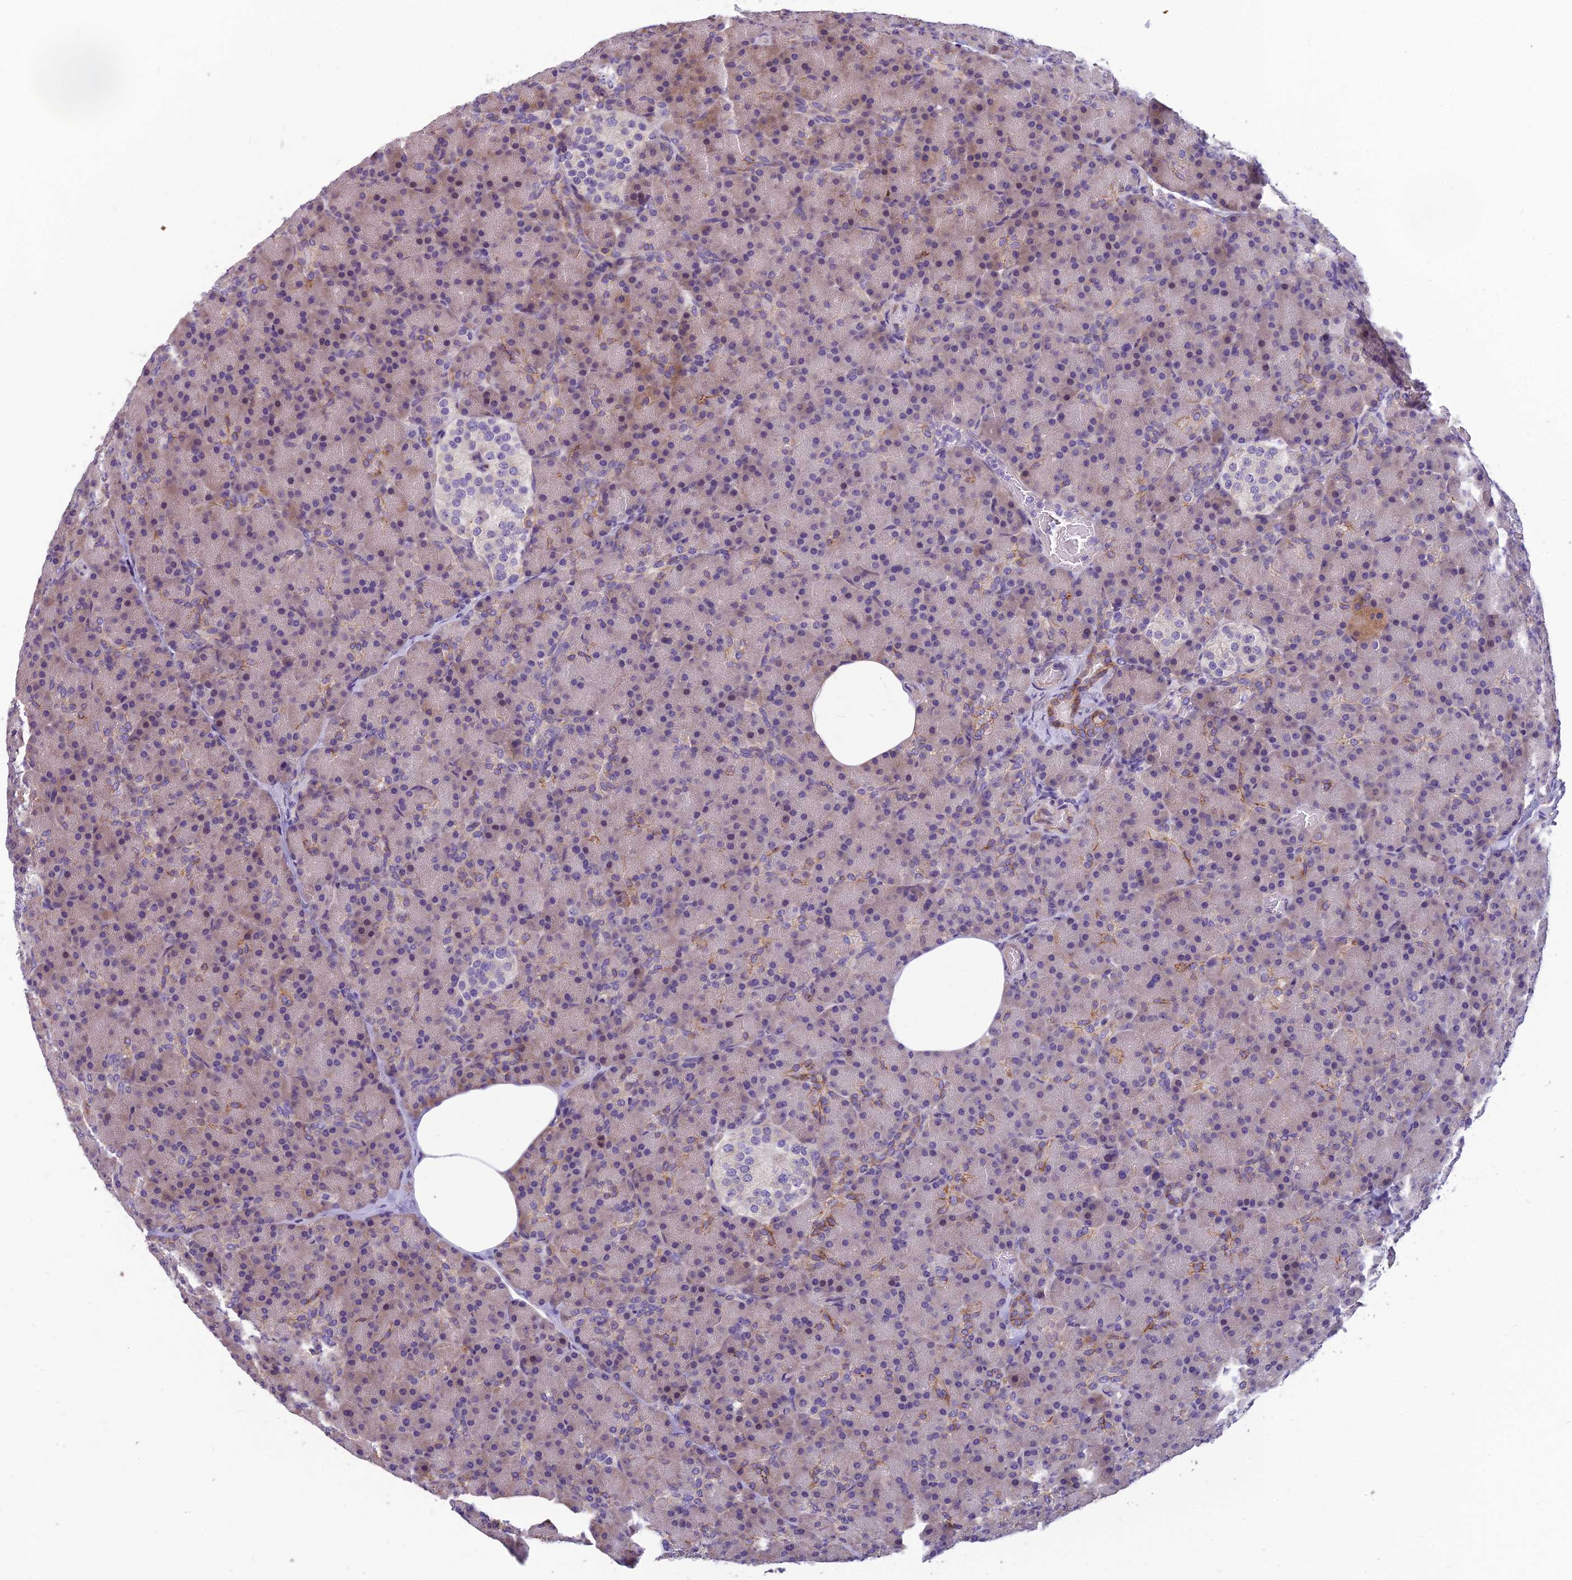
{"staining": {"intensity": "strong", "quantity": "<25%", "location": "cytoplasmic/membranous"}, "tissue": "pancreas", "cell_type": "Exocrine glandular cells", "image_type": "normal", "snomed": [{"axis": "morphology", "description": "Normal tissue, NOS"}, {"axis": "topography", "description": "Pancreas"}], "caption": "Pancreas stained for a protein (brown) exhibits strong cytoplasmic/membranous positive positivity in about <25% of exocrine glandular cells.", "gene": "TSPAN15", "patient": {"sex": "female", "age": 43}}